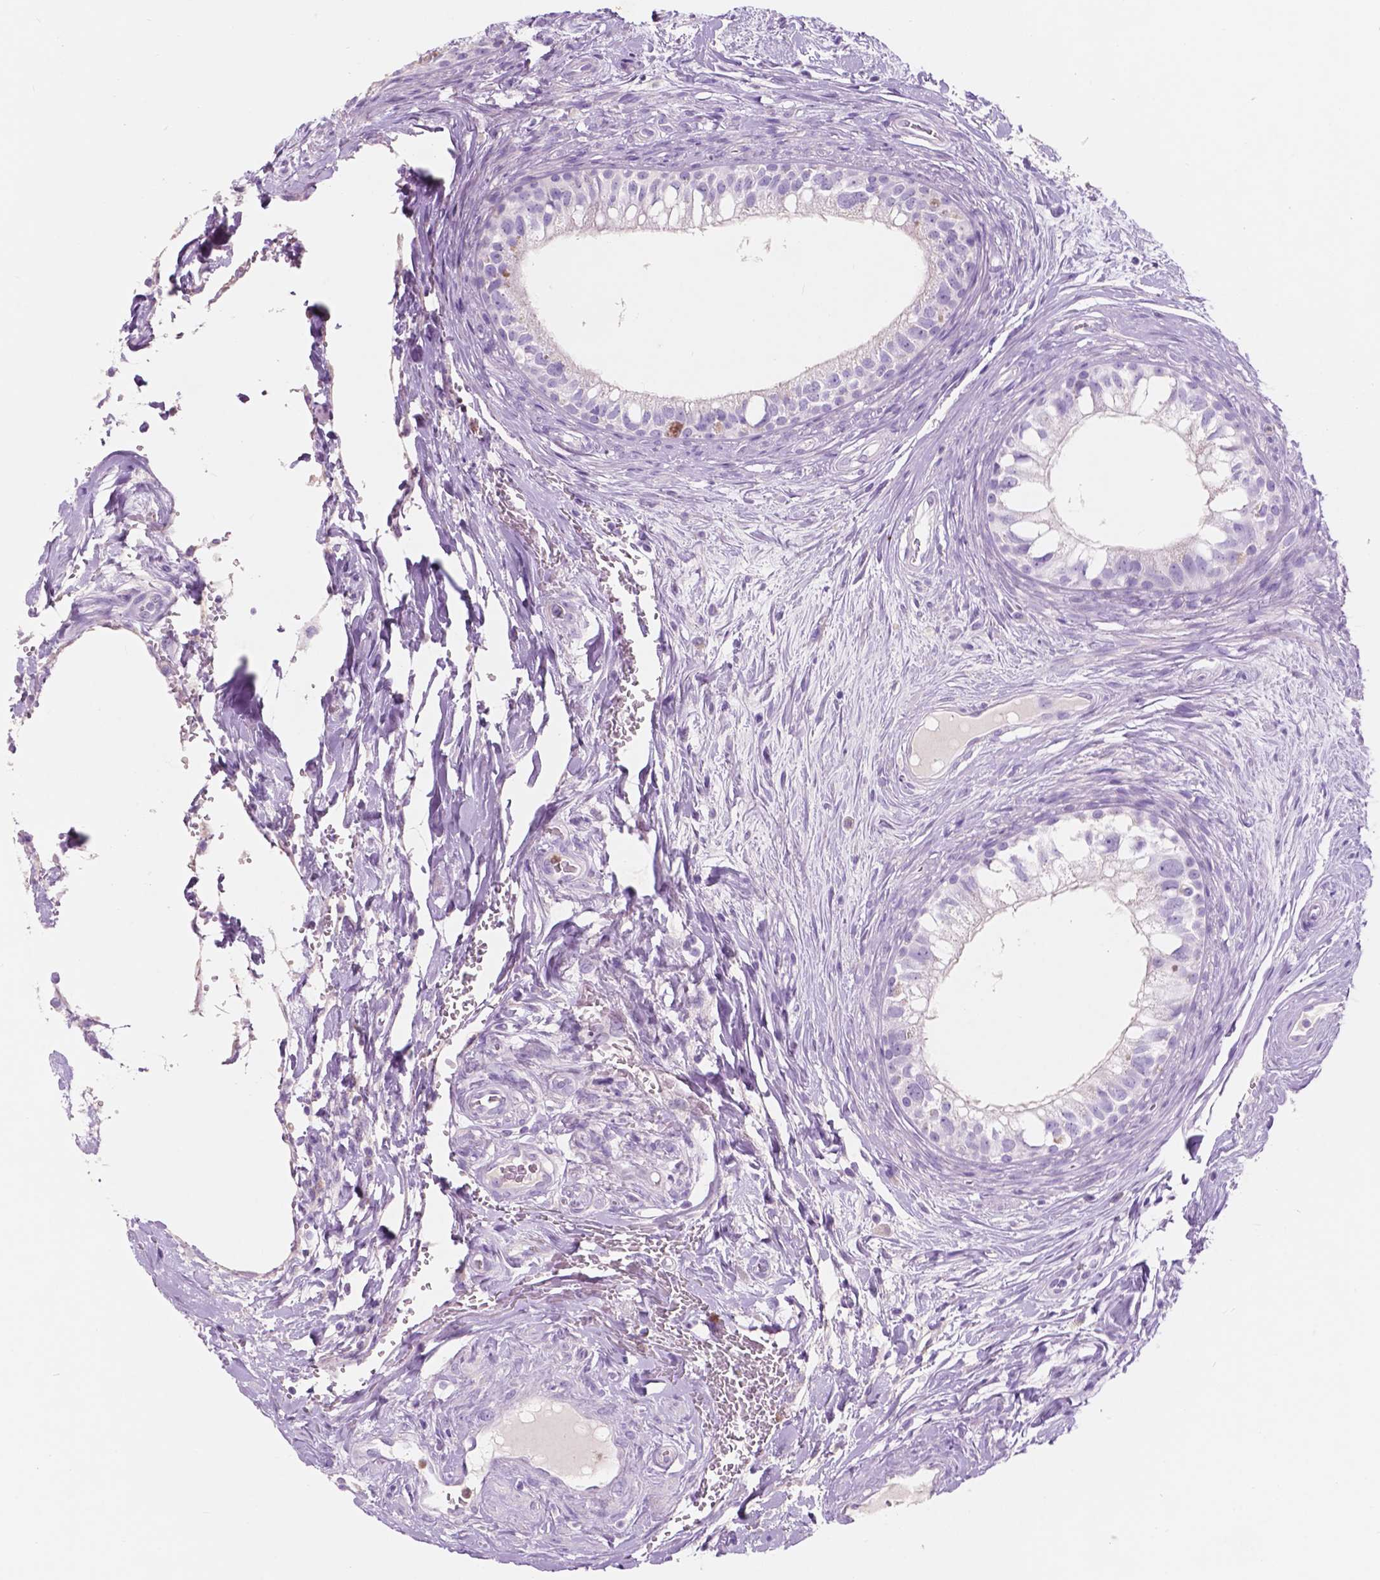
{"staining": {"intensity": "negative", "quantity": "none", "location": "none"}, "tissue": "epididymis", "cell_type": "Glandular cells", "image_type": "normal", "snomed": [{"axis": "morphology", "description": "Normal tissue, NOS"}, {"axis": "topography", "description": "Epididymis"}], "caption": "This is a photomicrograph of immunohistochemistry (IHC) staining of unremarkable epididymis, which shows no expression in glandular cells. (DAB IHC visualized using brightfield microscopy, high magnification).", "gene": "CUZD1", "patient": {"sex": "male", "age": 59}}